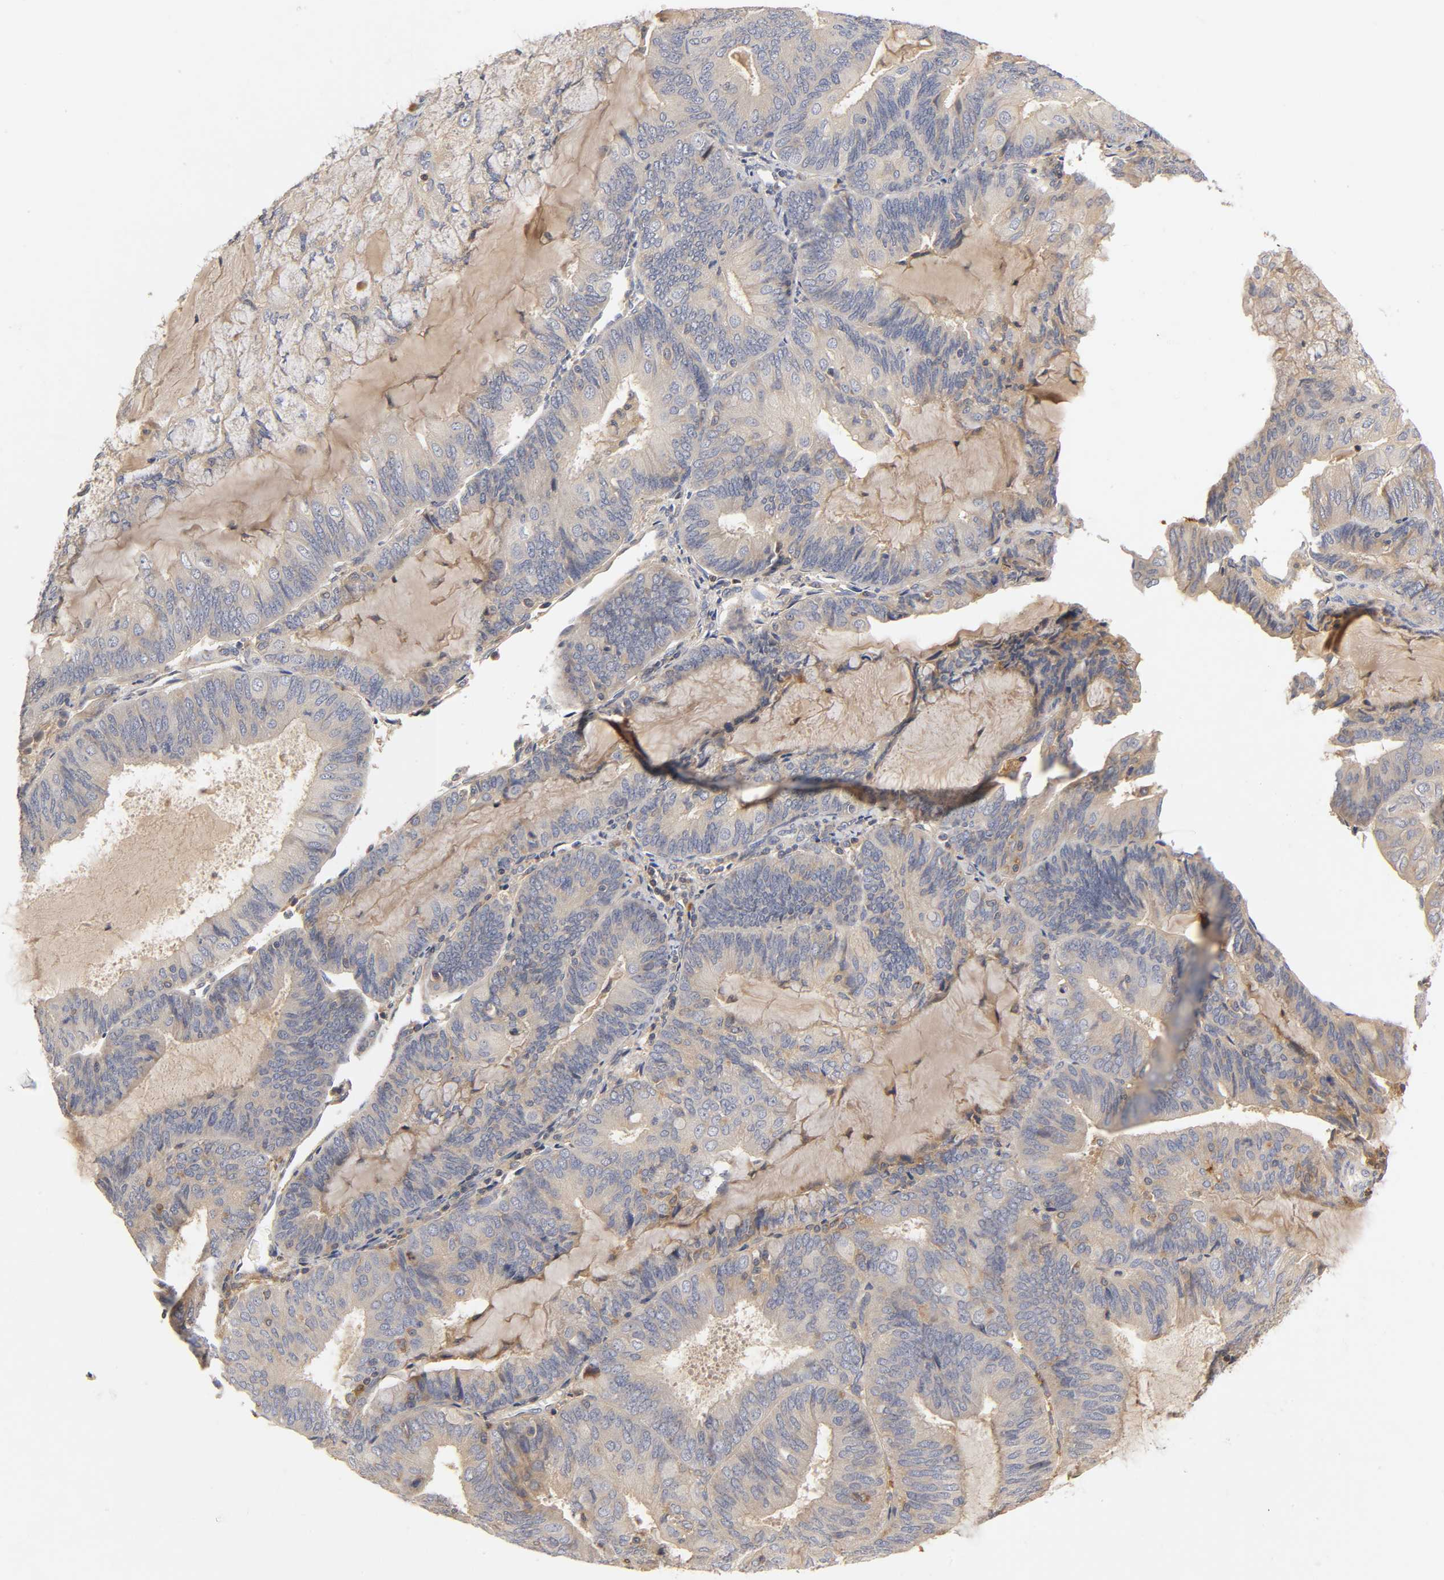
{"staining": {"intensity": "weak", "quantity": "25%-75%", "location": "cytoplasmic/membranous"}, "tissue": "endometrial cancer", "cell_type": "Tumor cells", "image_type": "cancer", "snomed": [{"axis": "morphology", "description": "Adenocarcinoma, NOS"}, {"axis": "topography", "description": "Endometrium"}], "caption": "A high-resolution histopathology image shows IHC staining of endometrial cancer (adenocarcinoma), which reveals weak cytoplasmic/membranous expression in about 25%-75% of tumor cells.", "gene": "RHOA", "patient": {"sex": "female", "age": 81}}